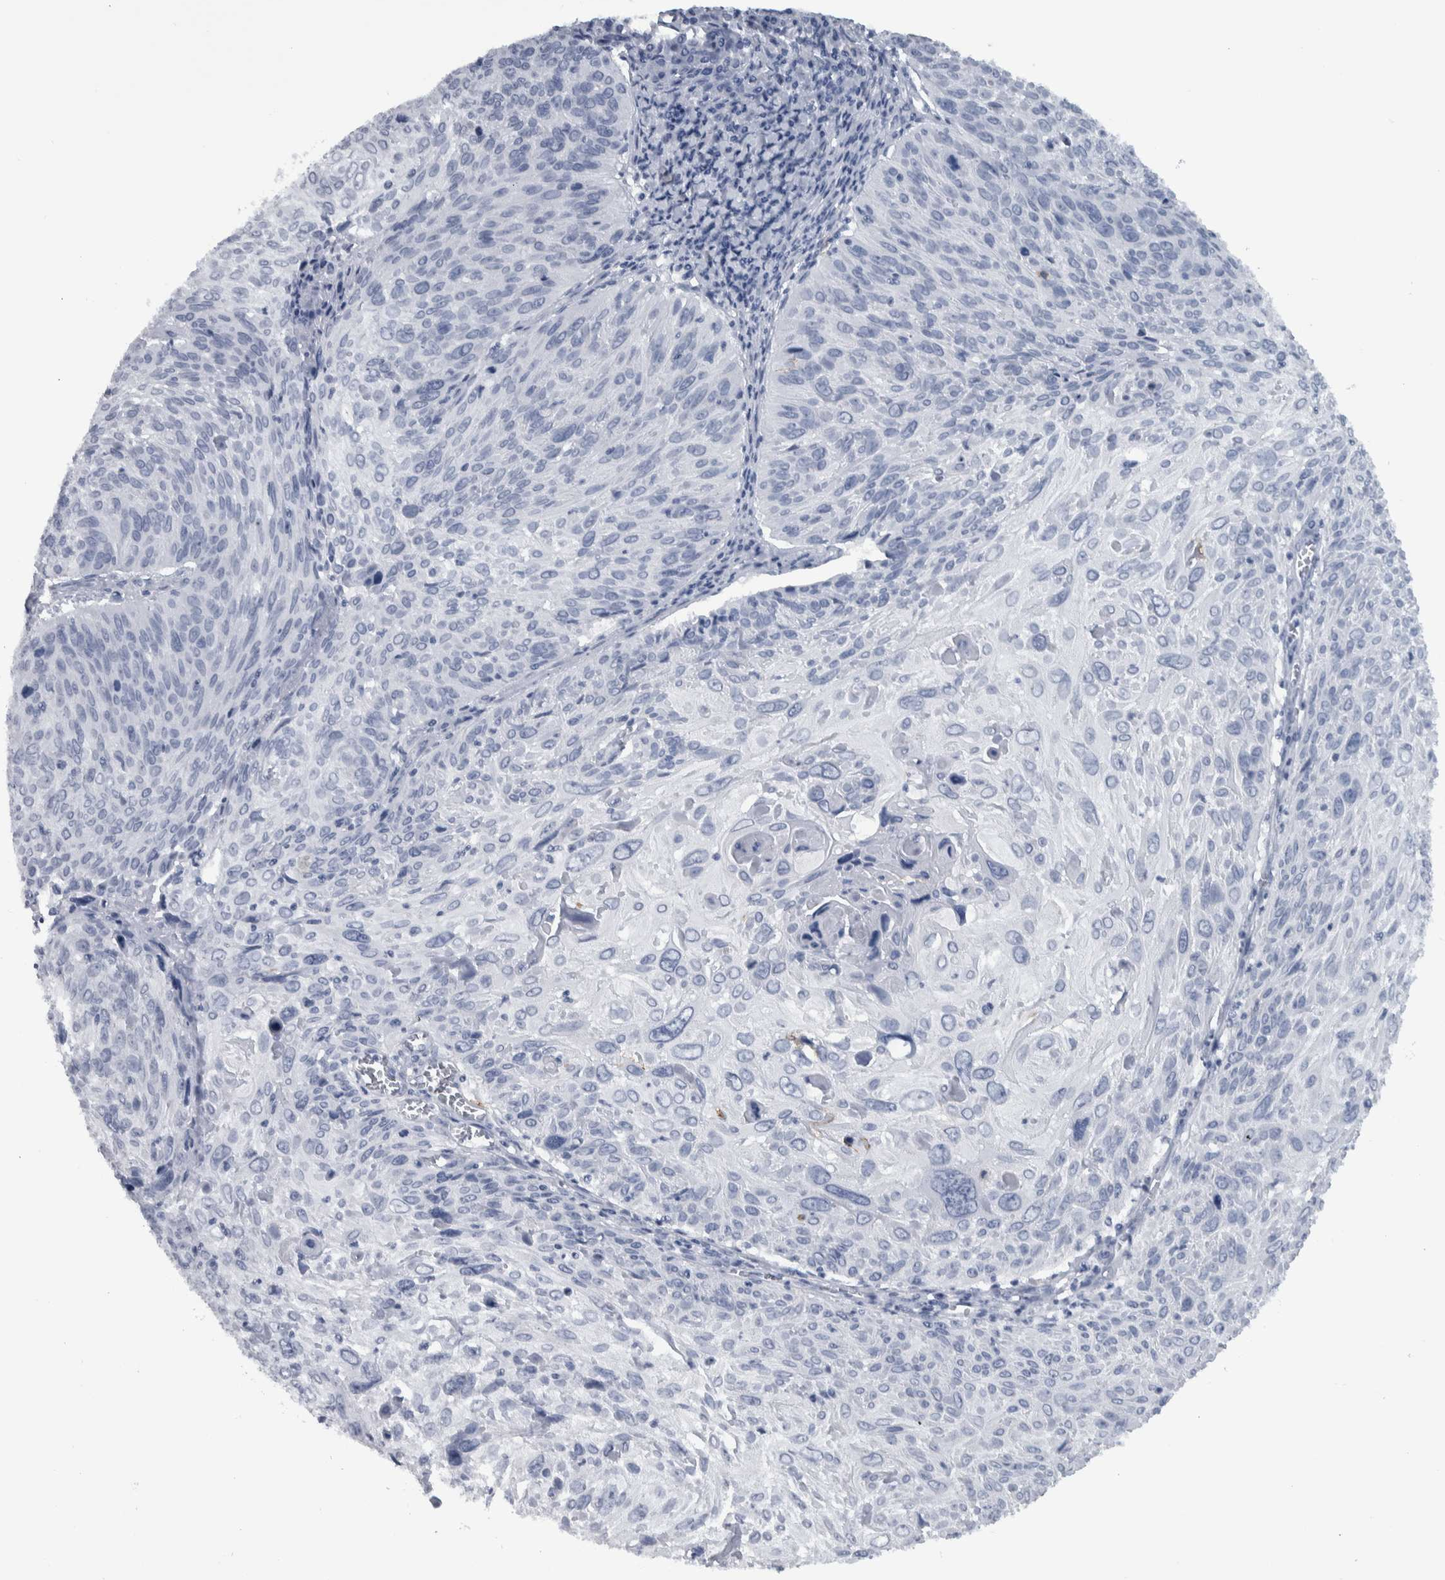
{"staining": {"intensity": "negative", "quantity": "none", "location": "none"}, "tissue": "cervical cancer", "cell_type": "Tumor cells", "image_type": "cancer", "snomed": [{"axis": "morphology", "description": "Squamous cell carcinoma, NOS"}, {"axis": "topography", "description": "Cervix"}], "caption": "A micrograph of squamous cell carcinoma (cervical) stained for a protein demonstrates no brown staining in tumor cells.", "gene": "CDH17", "patient": {"sex": "female", "age": 51}}